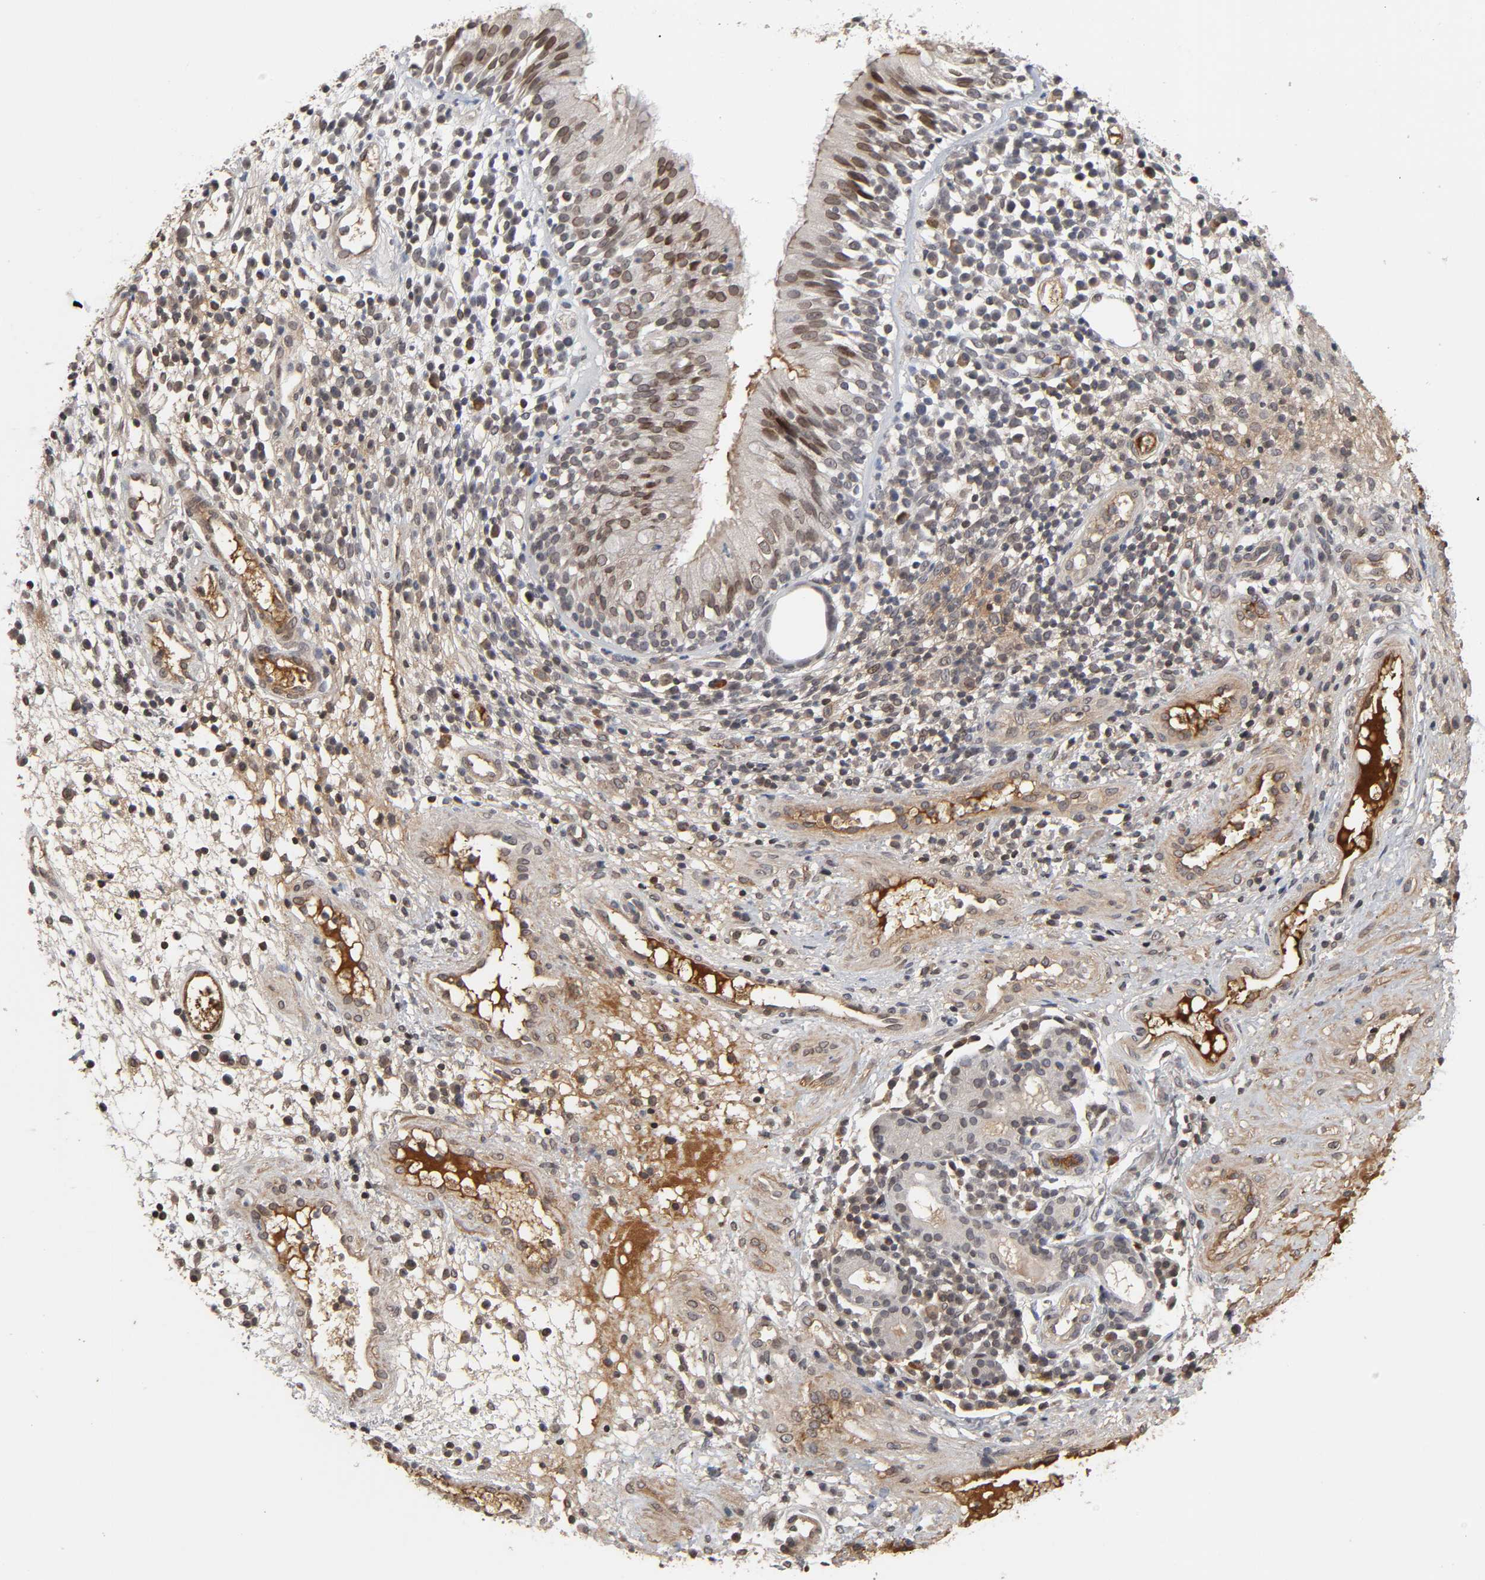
{"staining": {"intensity": "moderate", "quantity": ">75%", "location": "cytoplasmic/membranous,nuclear"}, "tissue": "nasopharynx", "cell_type": "Respiratory epithelial cells", "image_type": "normal", "snomed": [{"axis": "morphology", "description": "Normal tissue, NOS"}, {"axis": "morphology", "description": "Inflammation, NOS"}, {"axis": "morphology", "description": "Malignant melanoma, Metastatic site"}, {"axis": "topography", "description": "Nasopharynx"}], "caption": "Respiratory epithelial cells display moderate cytoplasmic/membranous,nuclear expression in about >75% of cells in benign nasopharynx. The staining was performed using DAB to visualize the protein expression in brown, while the nuclei were stained in blue with hematoxylin (Magnification: 20x).", "gene": "CPN2", "patient": {"sex": "female", "age": 55}}